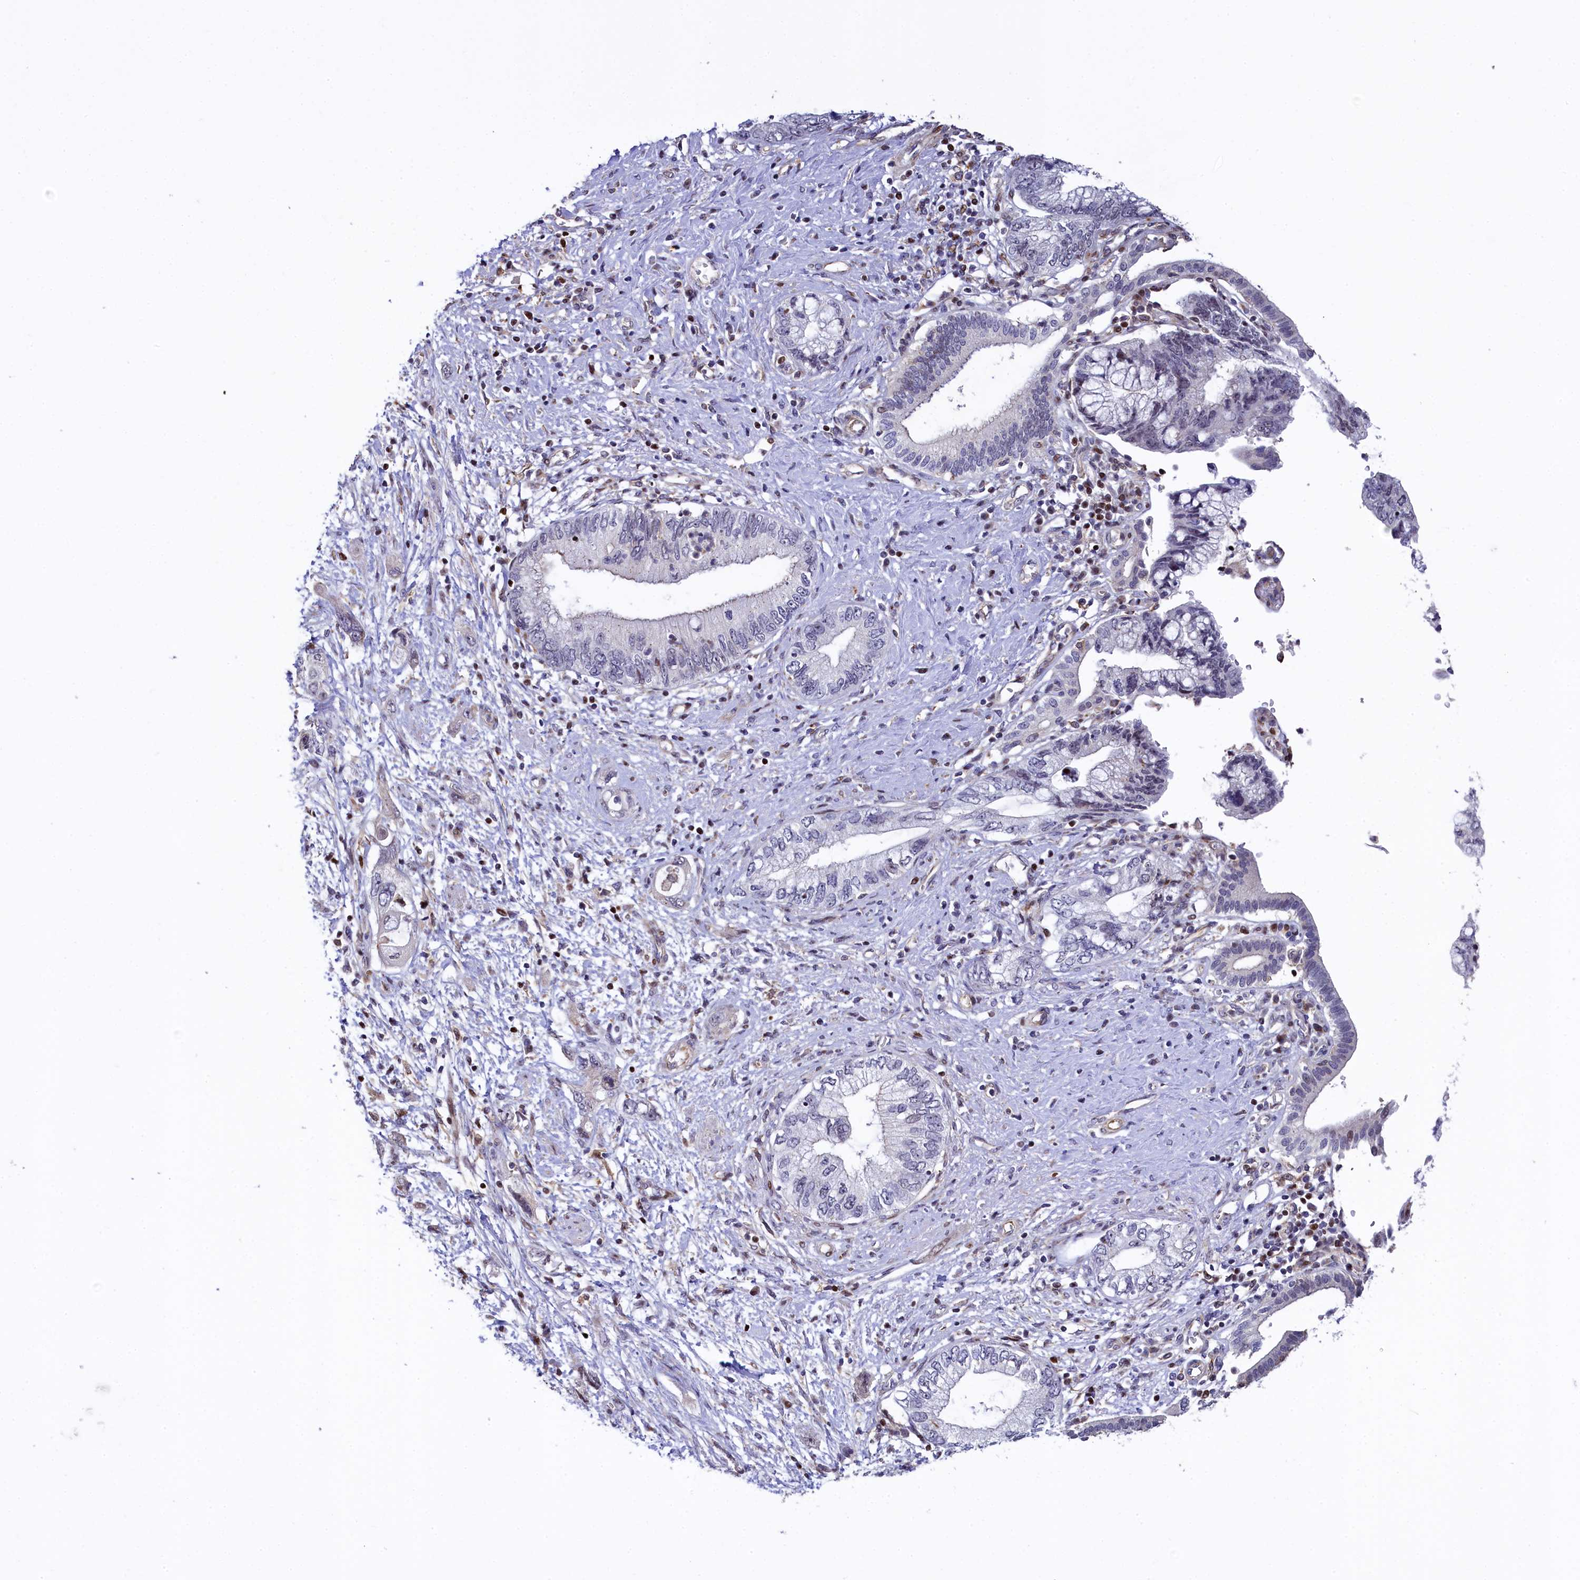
{"staining": {"intensity": "weak", "quantity": "<25%", "location": "nuclear"}, "tissue": "pancreatic cancer", "cell_type": "Tumor cells", "image_type": "cancer", "snomed": [{"axis": "morphology", "description": "Adenocarcinoma, NOS"}, {"axis": "topography", "description": "Pancreas"}], "caption": "Human pancreatic adenocarcinoma stained for a protein using immunohistochemistry displays no expression in tumor cells.", "gene": "TGDS", "patient": {"sex": "female", "age": 73}}